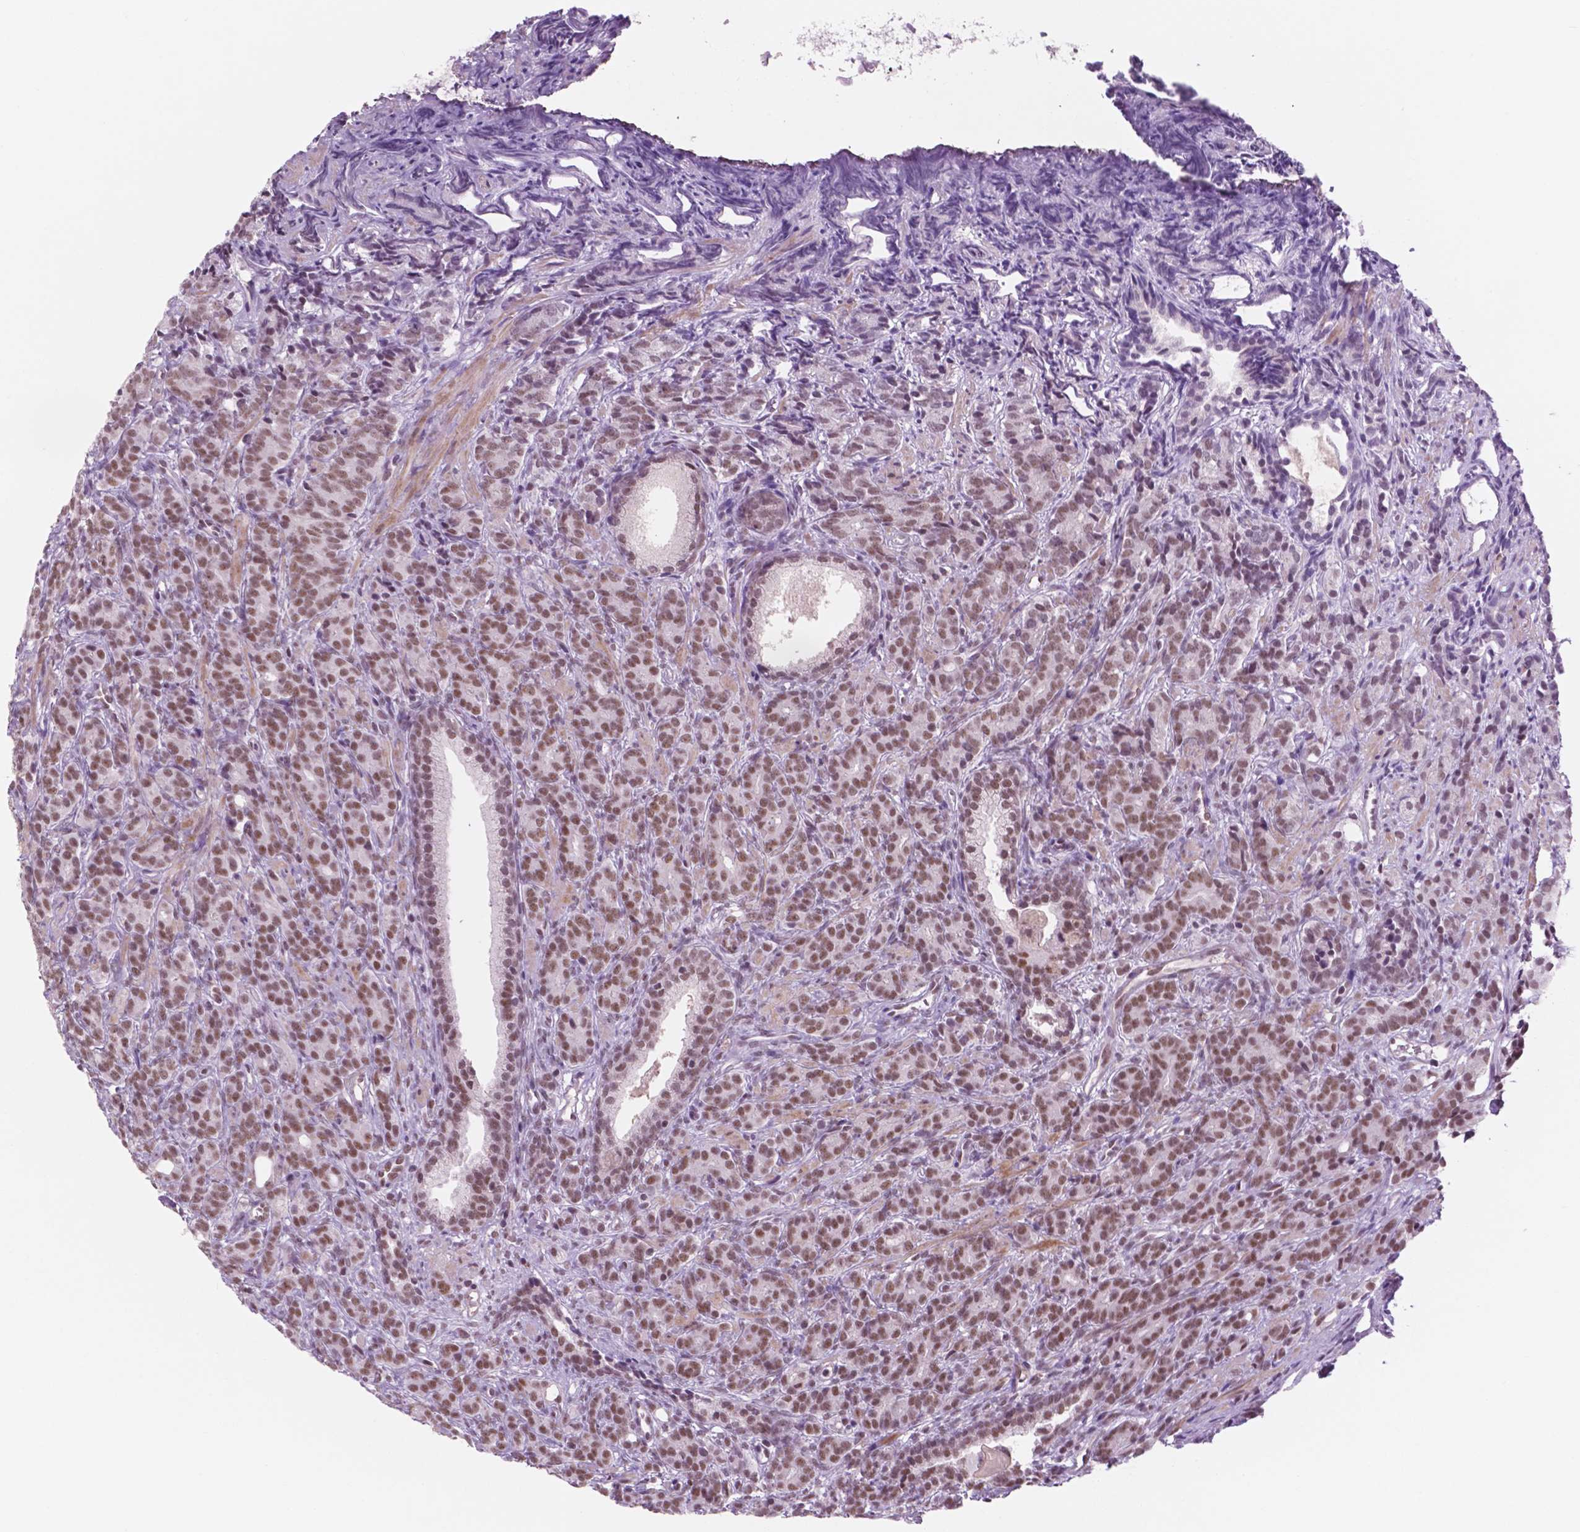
{"staining": {"intensity": "moderate", "quantity": ">75%", "location": "nuclear"}, "tissue": "prostate cancer", "cell_type": "Tumor cells", "image_type": "cancer", "snomed": [{"axis": "morphology", "description": "Adenocarcinoma, High grade"}, {"axis": "topography", "description": "Prostate"}], "caption": "The histopathology image shows staining of prostate cancer (adenocarcinoma (high-grade)), revealing moderate nuclear protein staining (brown color) within tumor cells.", "gene": "CTR9", "patient": {"sex": "male", "age": 84}}